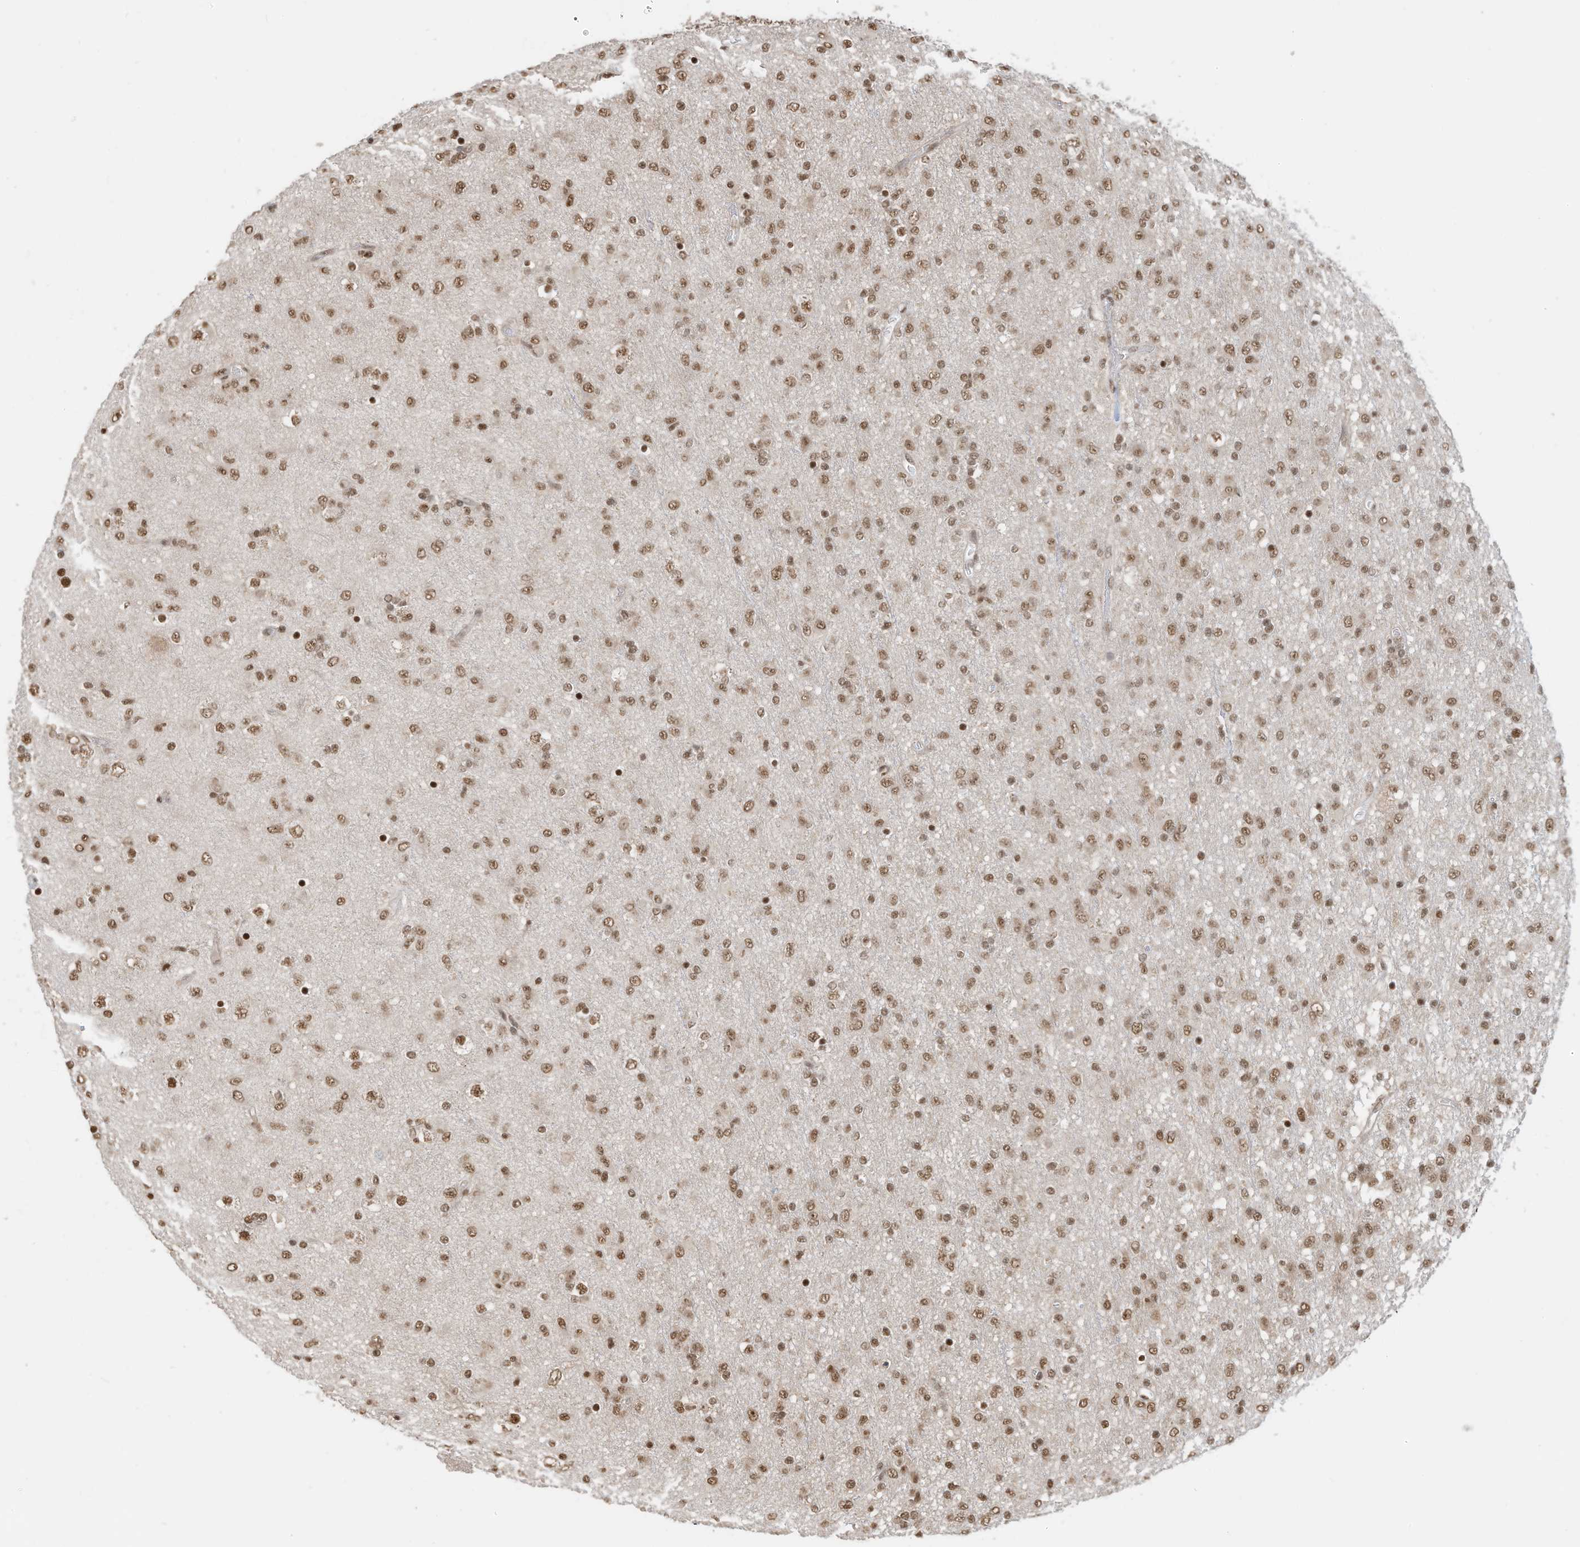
{"staining": {"intensity": "moderate", "quantity": ">75%", "location": "nuclear"}, "tissue": "glioma", "cell_type": "Tumor cells", "image_type": "cancer", "snomed": [{"axis": "morphology", "description": "Glioma, malignant, Low grade"}, {"axis": "topography", "description": "Brain"}], "caption": "Immunohistochemistry staining of low-grade glioma (malignant), which shows medium levels of moderate nuclear staining in about >75% of tumor cells indicating moderate nuclear protein positivity. The staining was performed using DAB (3,3'-diaminobenzidine) (brown) for protein detection and nuclei were counterstained in hematoxylin (blue).", "gene": "ZNF195", "patient": {"sex": "male", "age": 65}}